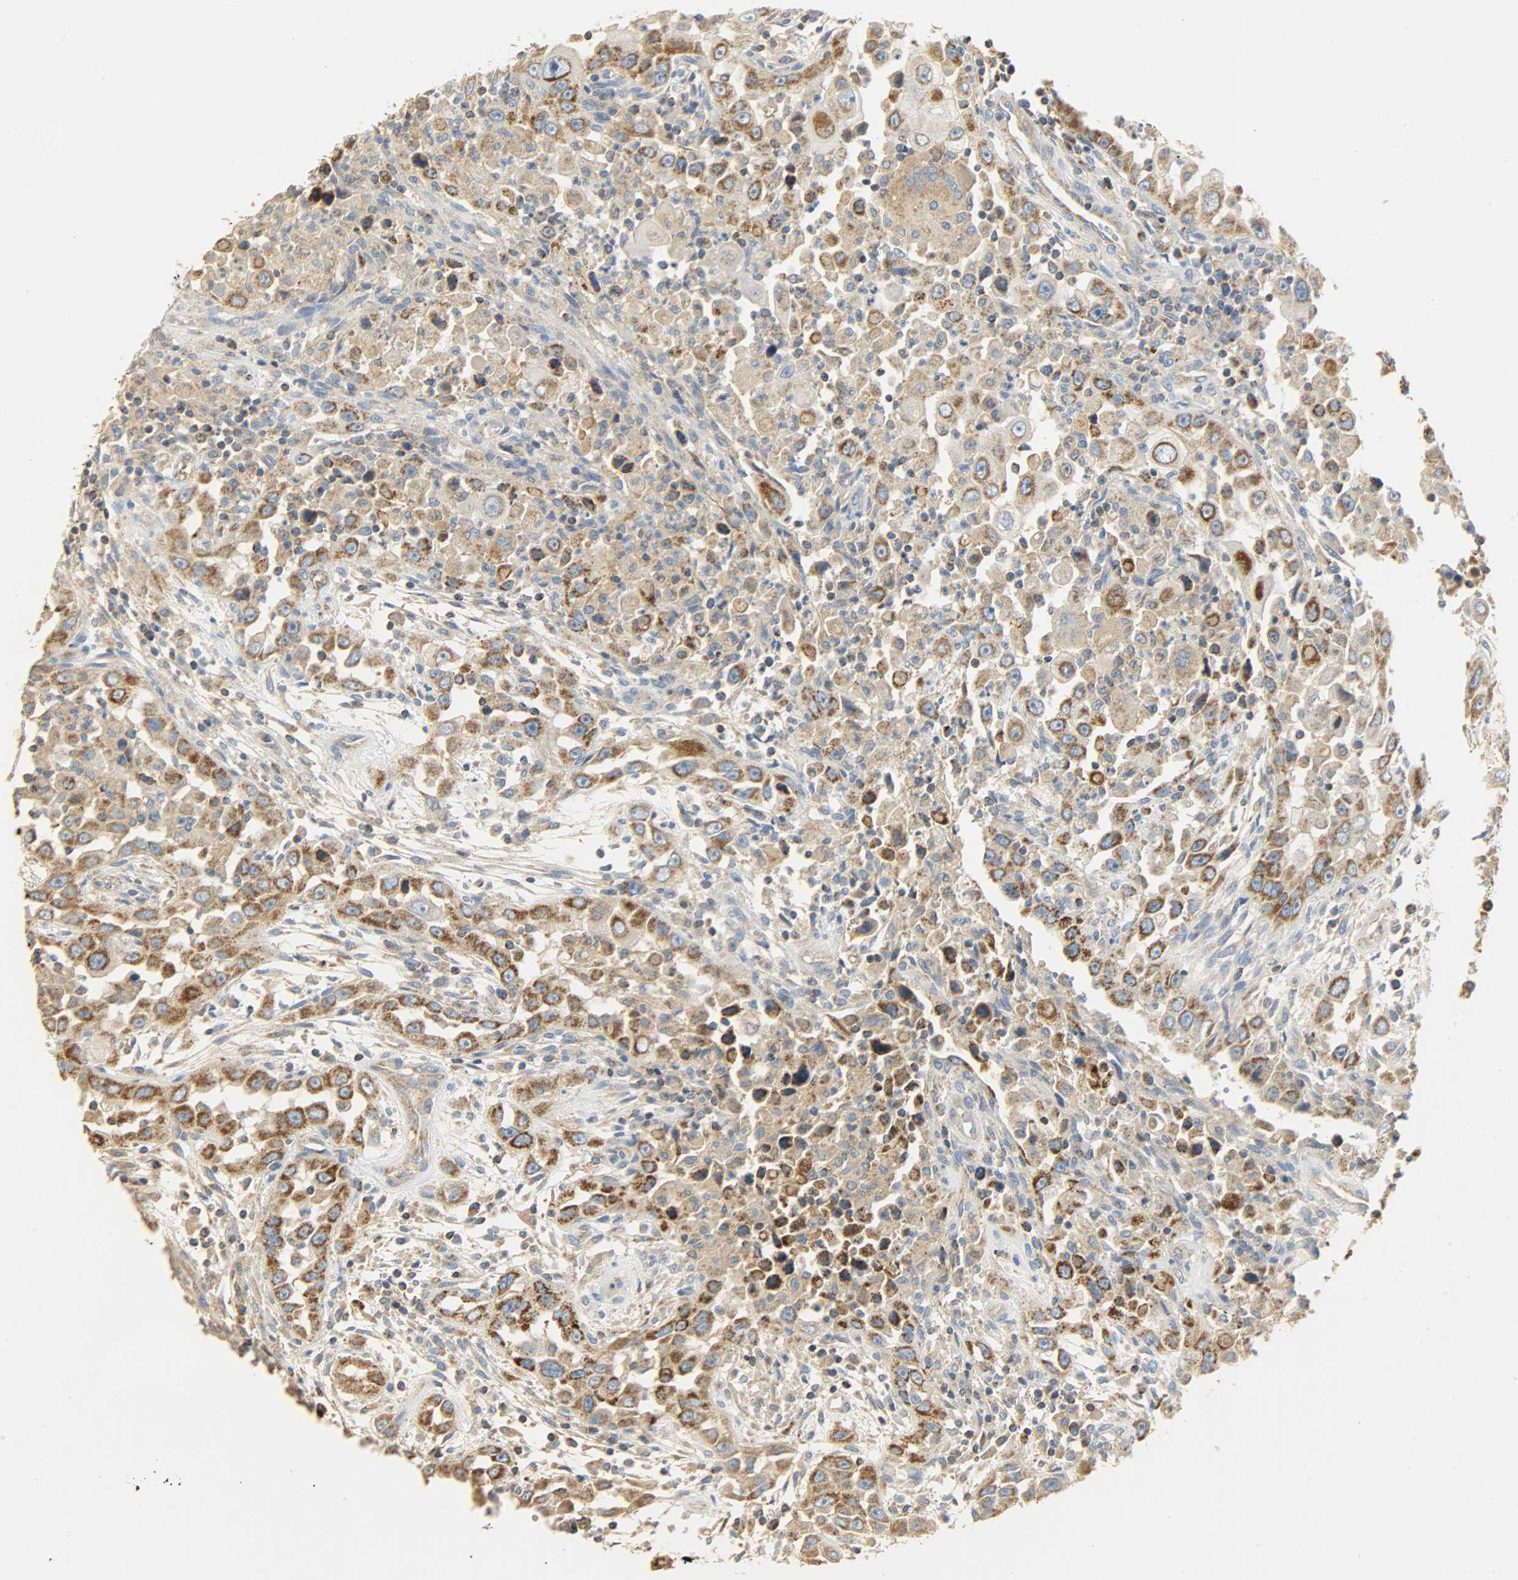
{"staining": {"intensity": "moderate", "quantity": ">75%", "location": "cytoplasmic/membranous"}, "tissue": "head and neck cancer", "cell_type": "Tumor cells", "image_type": "cancer", "snomed": [{"axis": "morphology", "description": "Carcinoma, NOS"}, {"axis": "topography", "description": "Head-Neck"}], "caption": "Protein staining by immunohistochemistry (IHC) demonstrates moderate cytoplasmic/membranous staining in about >75% of tumor cells in carcinoma (head and neck).", "gene": "NNT", "patient": {"sex": "male", "age": 87}}